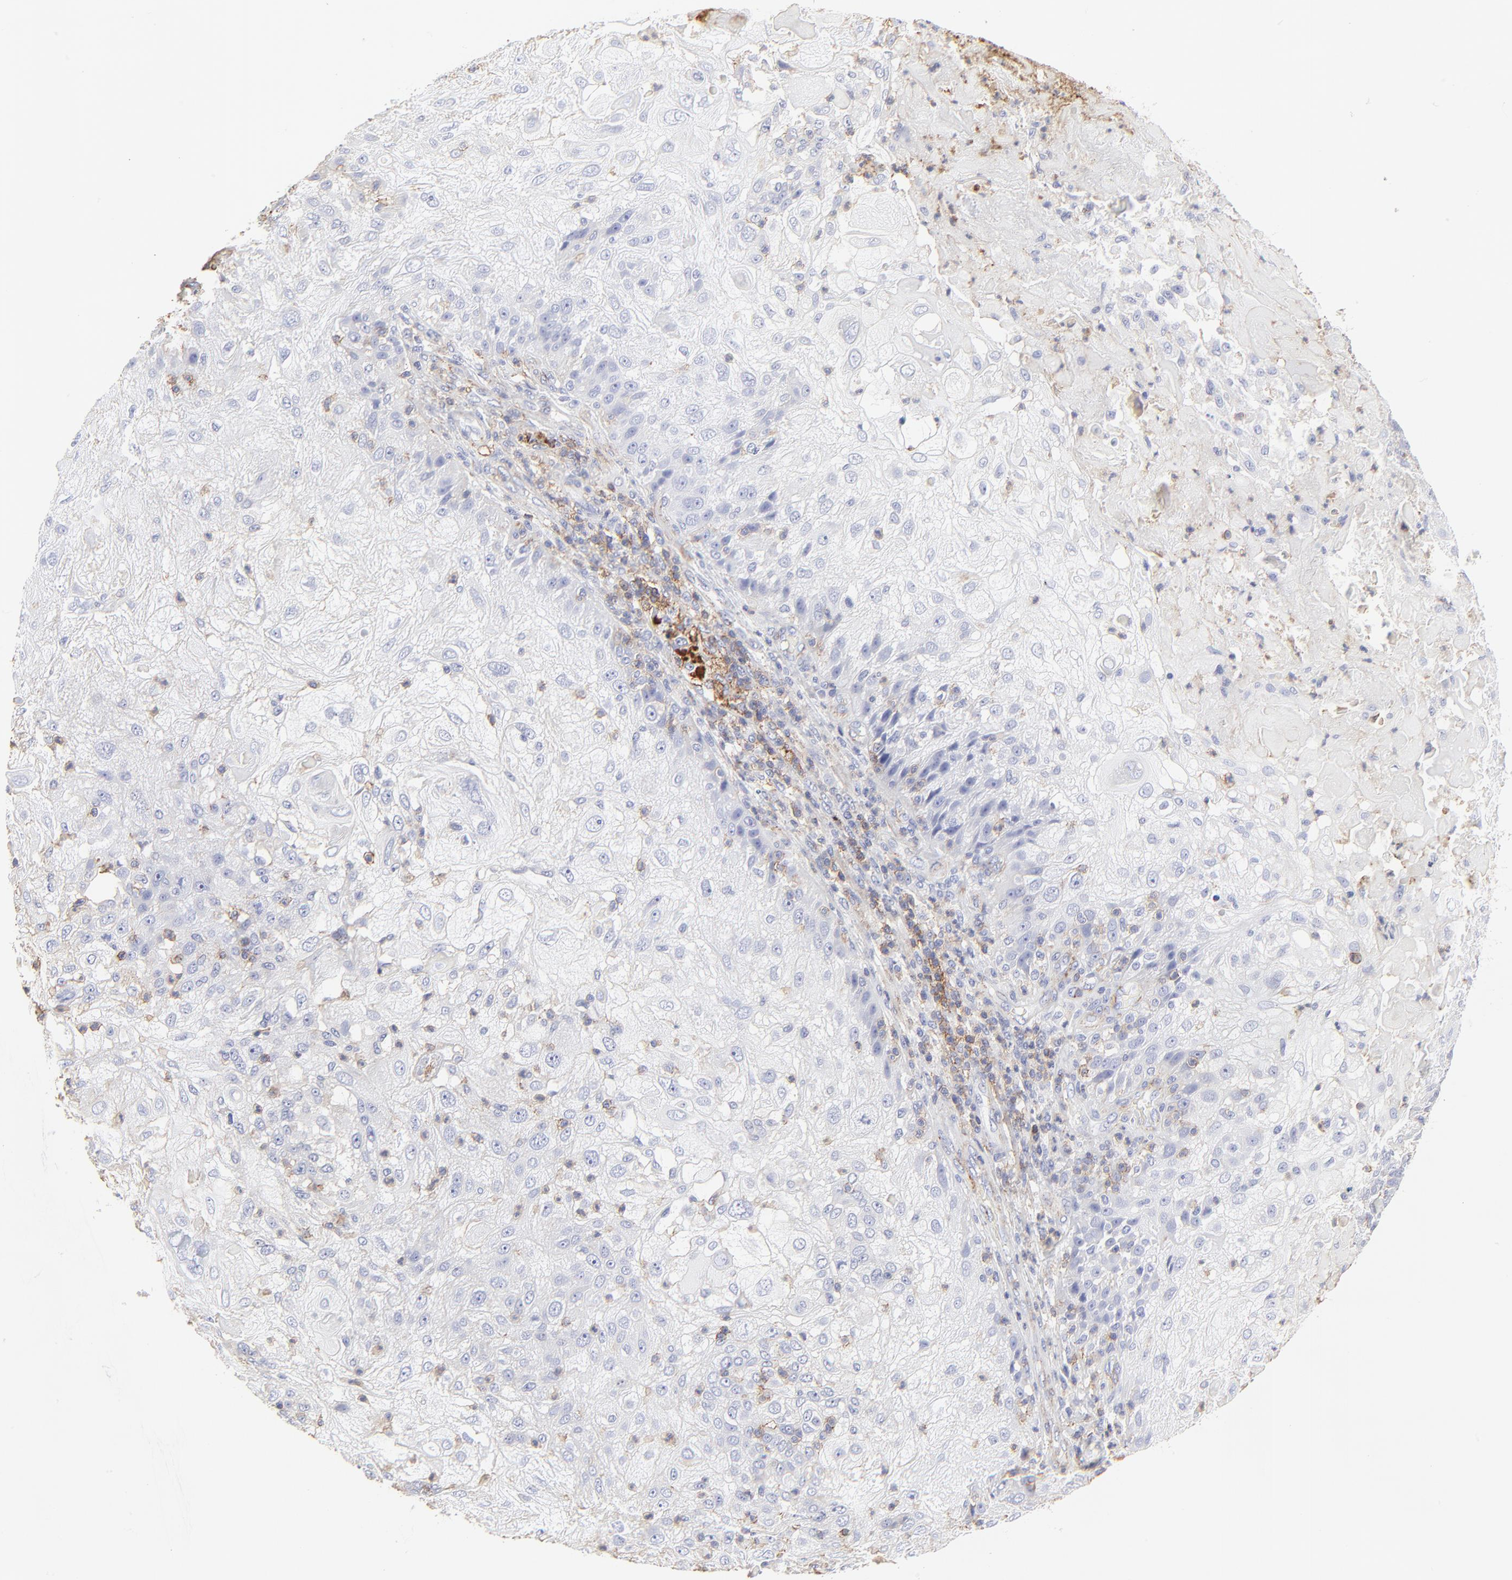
{"staining": {"intensity": "negative", "quantity": "none", "location": "none"}, "tissue": "skin cancer", "cell_type": "Tumor cells", "image_type": "cancer", "snomed": [{"axis": "morphology", "description": "Normal tissue, NOS"}, {"axis": "morphology", "description": "Squamous cell carcinoma, NOS"}, {"axis": "topography", "description": "Skin"}], "caption": "Skin cancer stained for a protein using IHC displays no positivity tumor cells.", "gene": "ANXA6", "patient": {"sex": "female", "age": 83}}